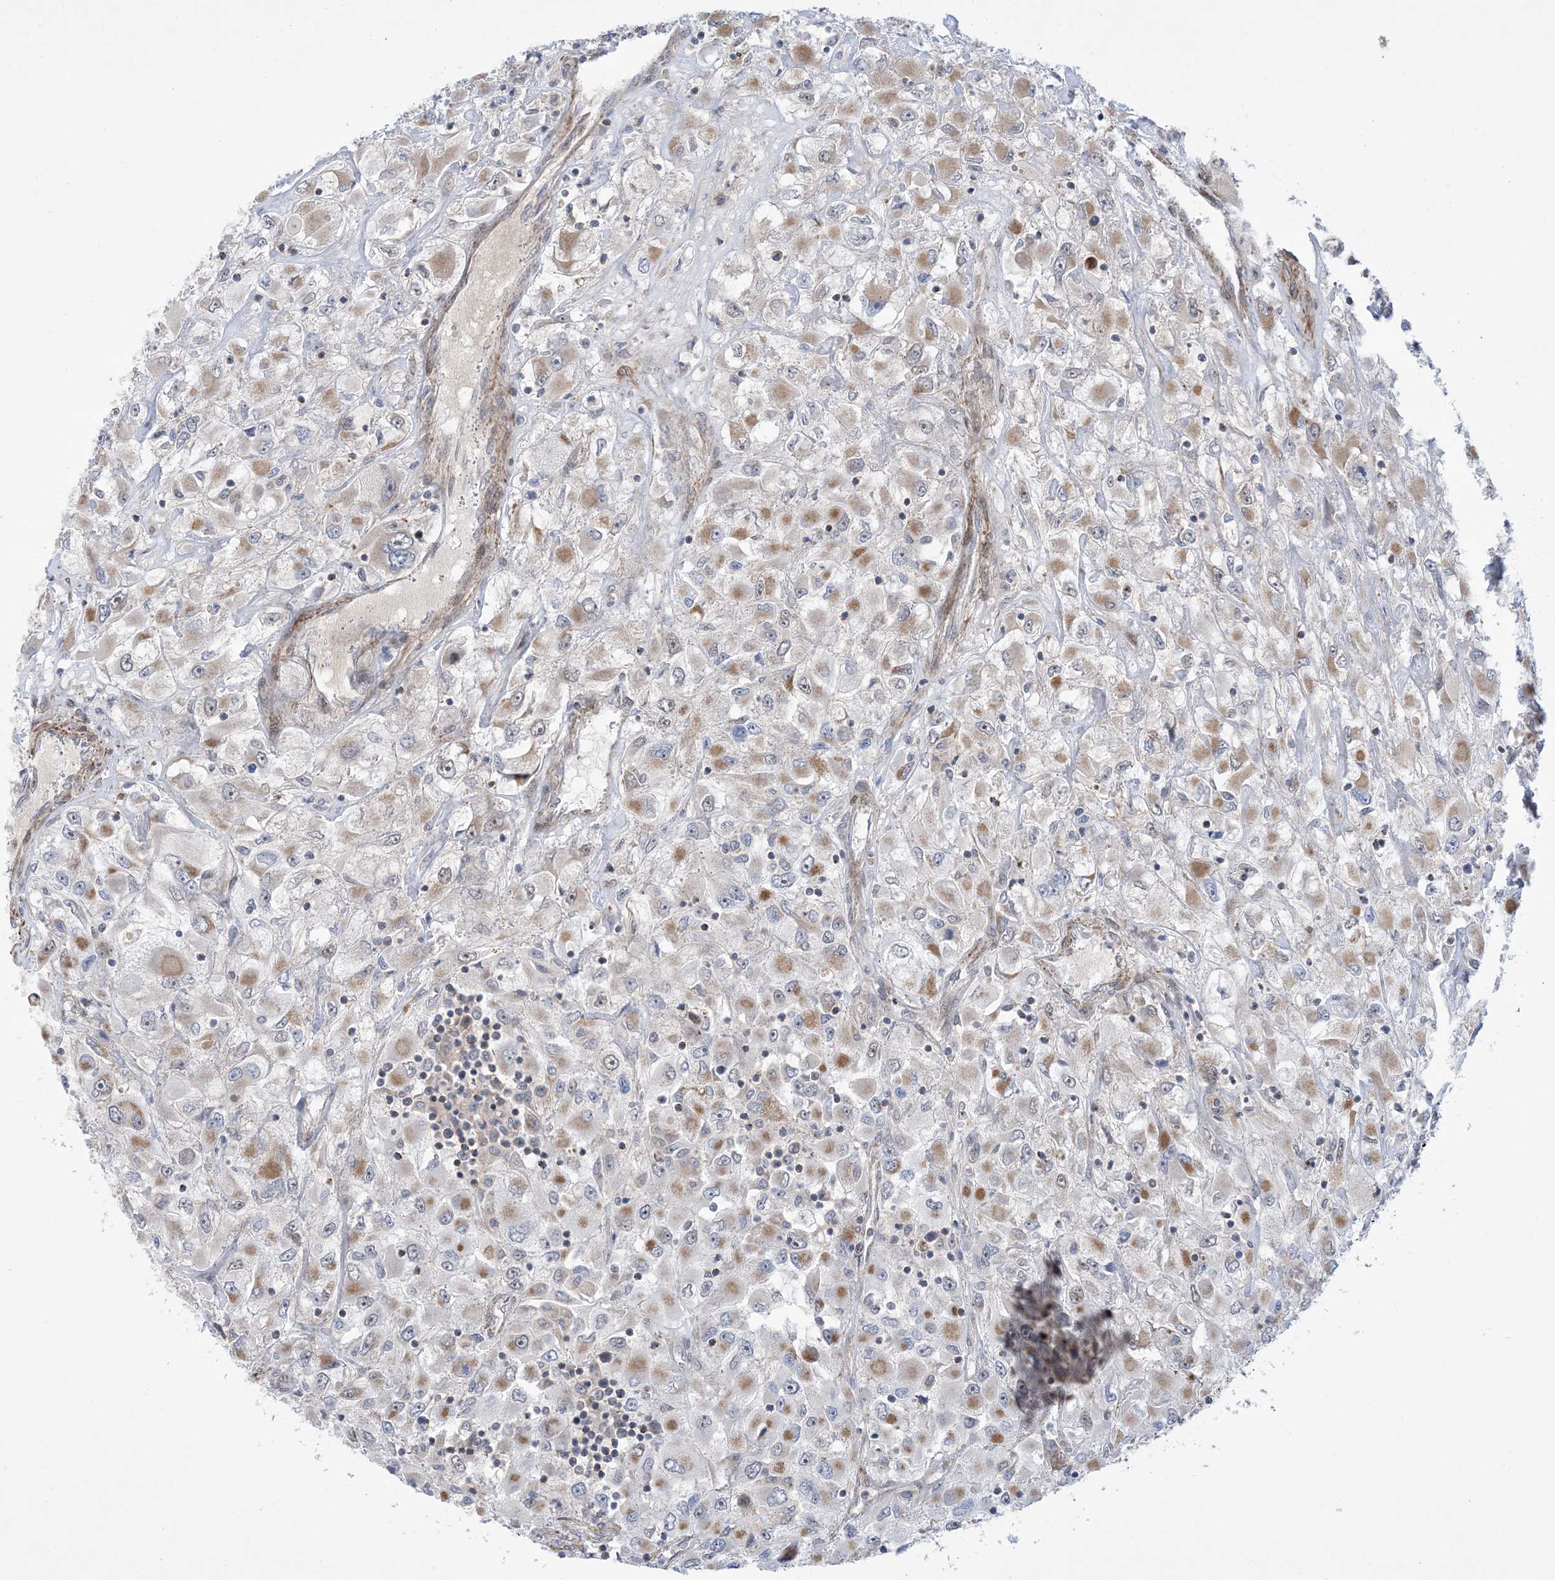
{"staining": {"intensity": "moderate", "quantity": "25%-75%", "location": "cytoplasmic/membranous"}, "tissue": "renal cancer", "cell_type": "Tumor cells", "image_type": "cancer", "snomed": [{"axis": "morphology", "description": "Adenocarcinoma, NOS"}, {"axis": "topography", "description": "Kidney"}], "caption": "An image of renal cancer stained for a protein shows moderate cytoplasmic/membranous brown staining in tumor cells.", "gene": "ZNF8", "patient": {"sex": "female", "age": 52}}